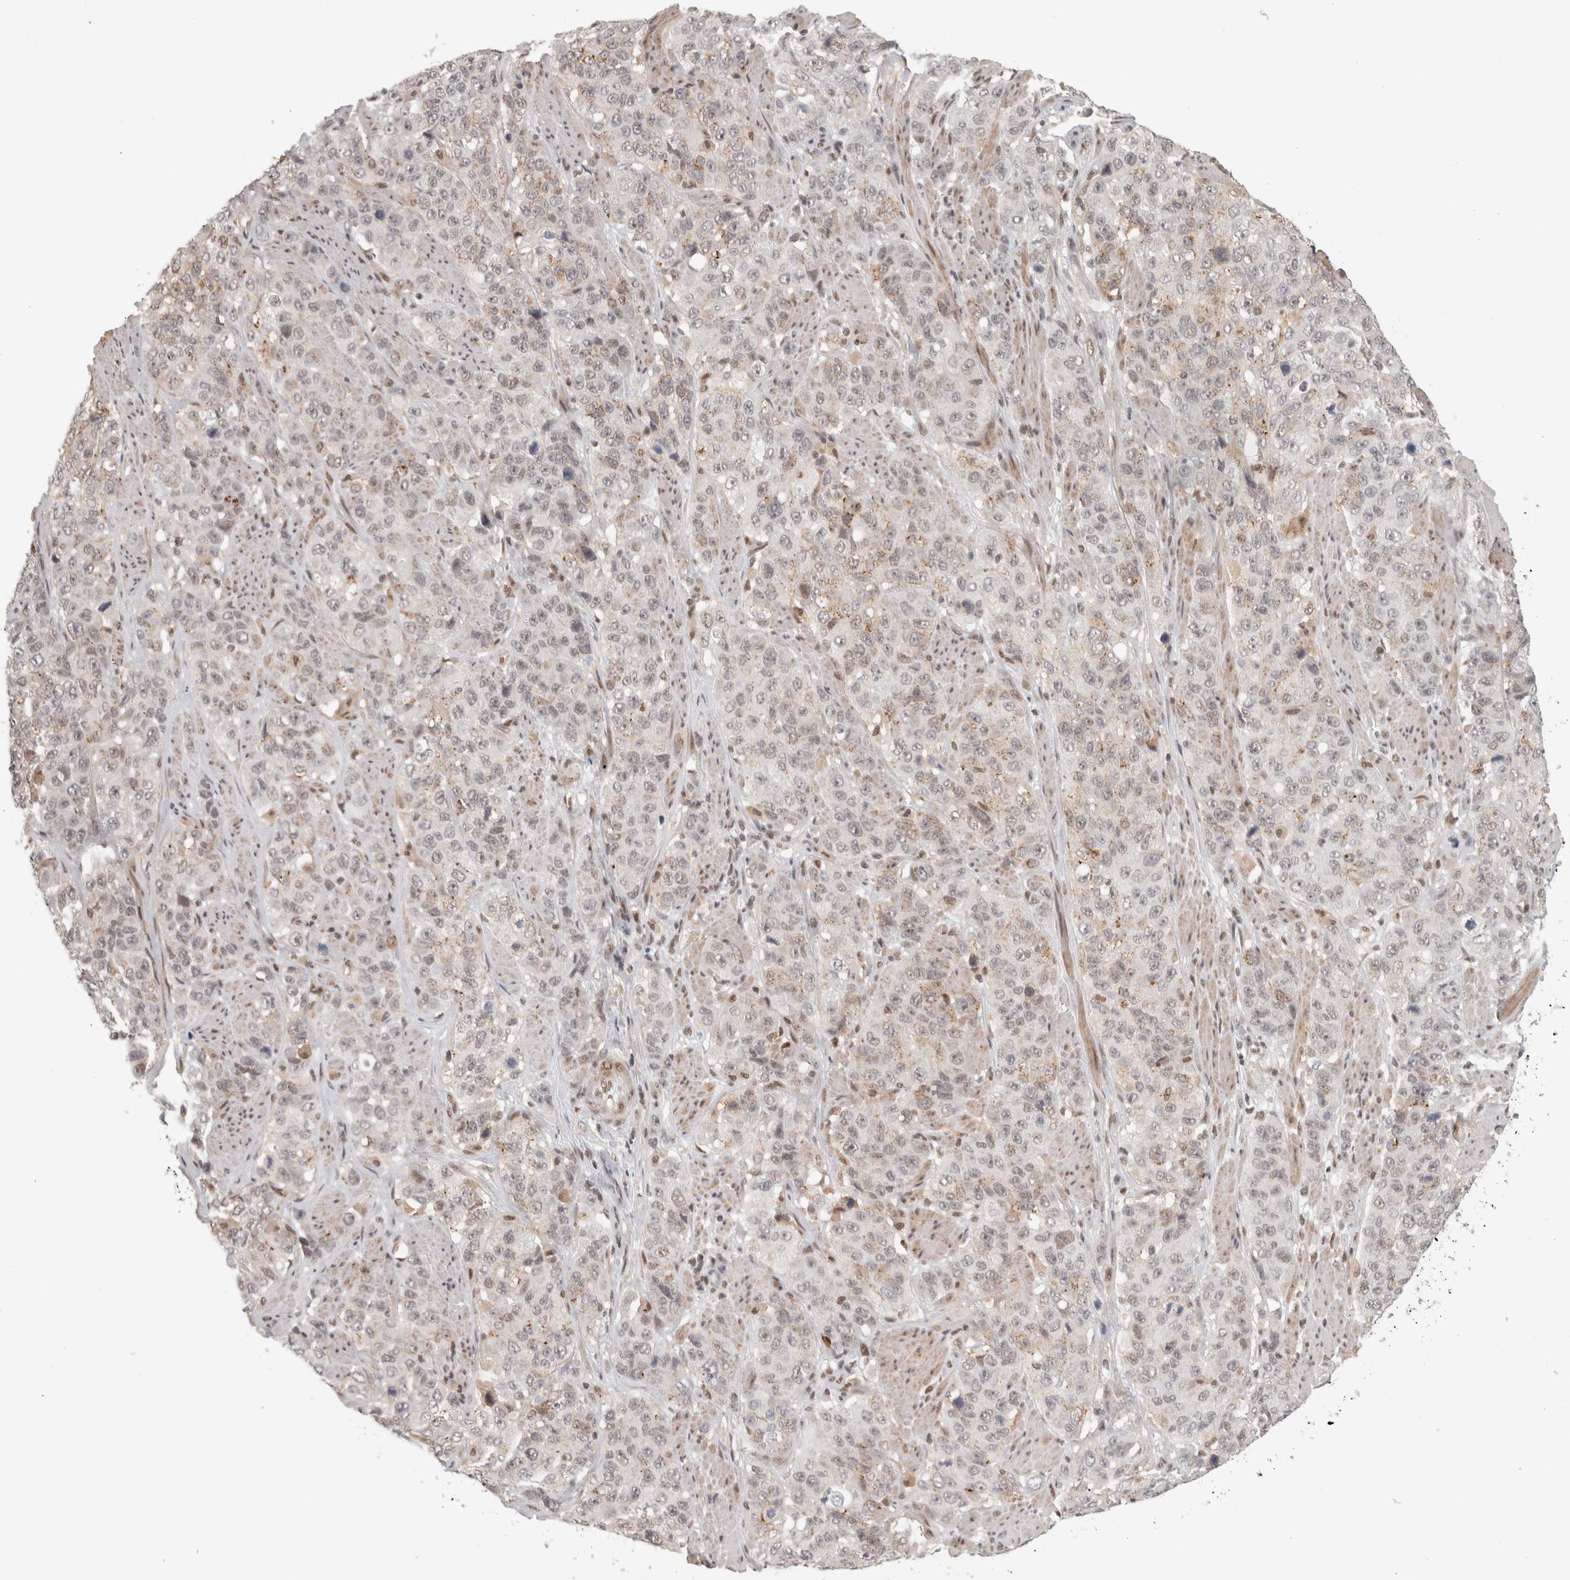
{"staining": {"intensity": "weak", "quantity": "<25%", "location": "nuclear"}, "tissue": "stomach cancer", "cell_type": "Tumor cells", "image_type": "cancer", "snomed": [{"axis": "morphology", "description": "Adenocarcinoma, NOS"}, {"axis": "topography", "description": "Stomach"}], "caption": "This is an immunohistochemistry image of human stomach adenocarcinoma. There is no positivity in tumor cells.", "gene": "ZNF830", "patient": {"sex": "male", "age": 48}}